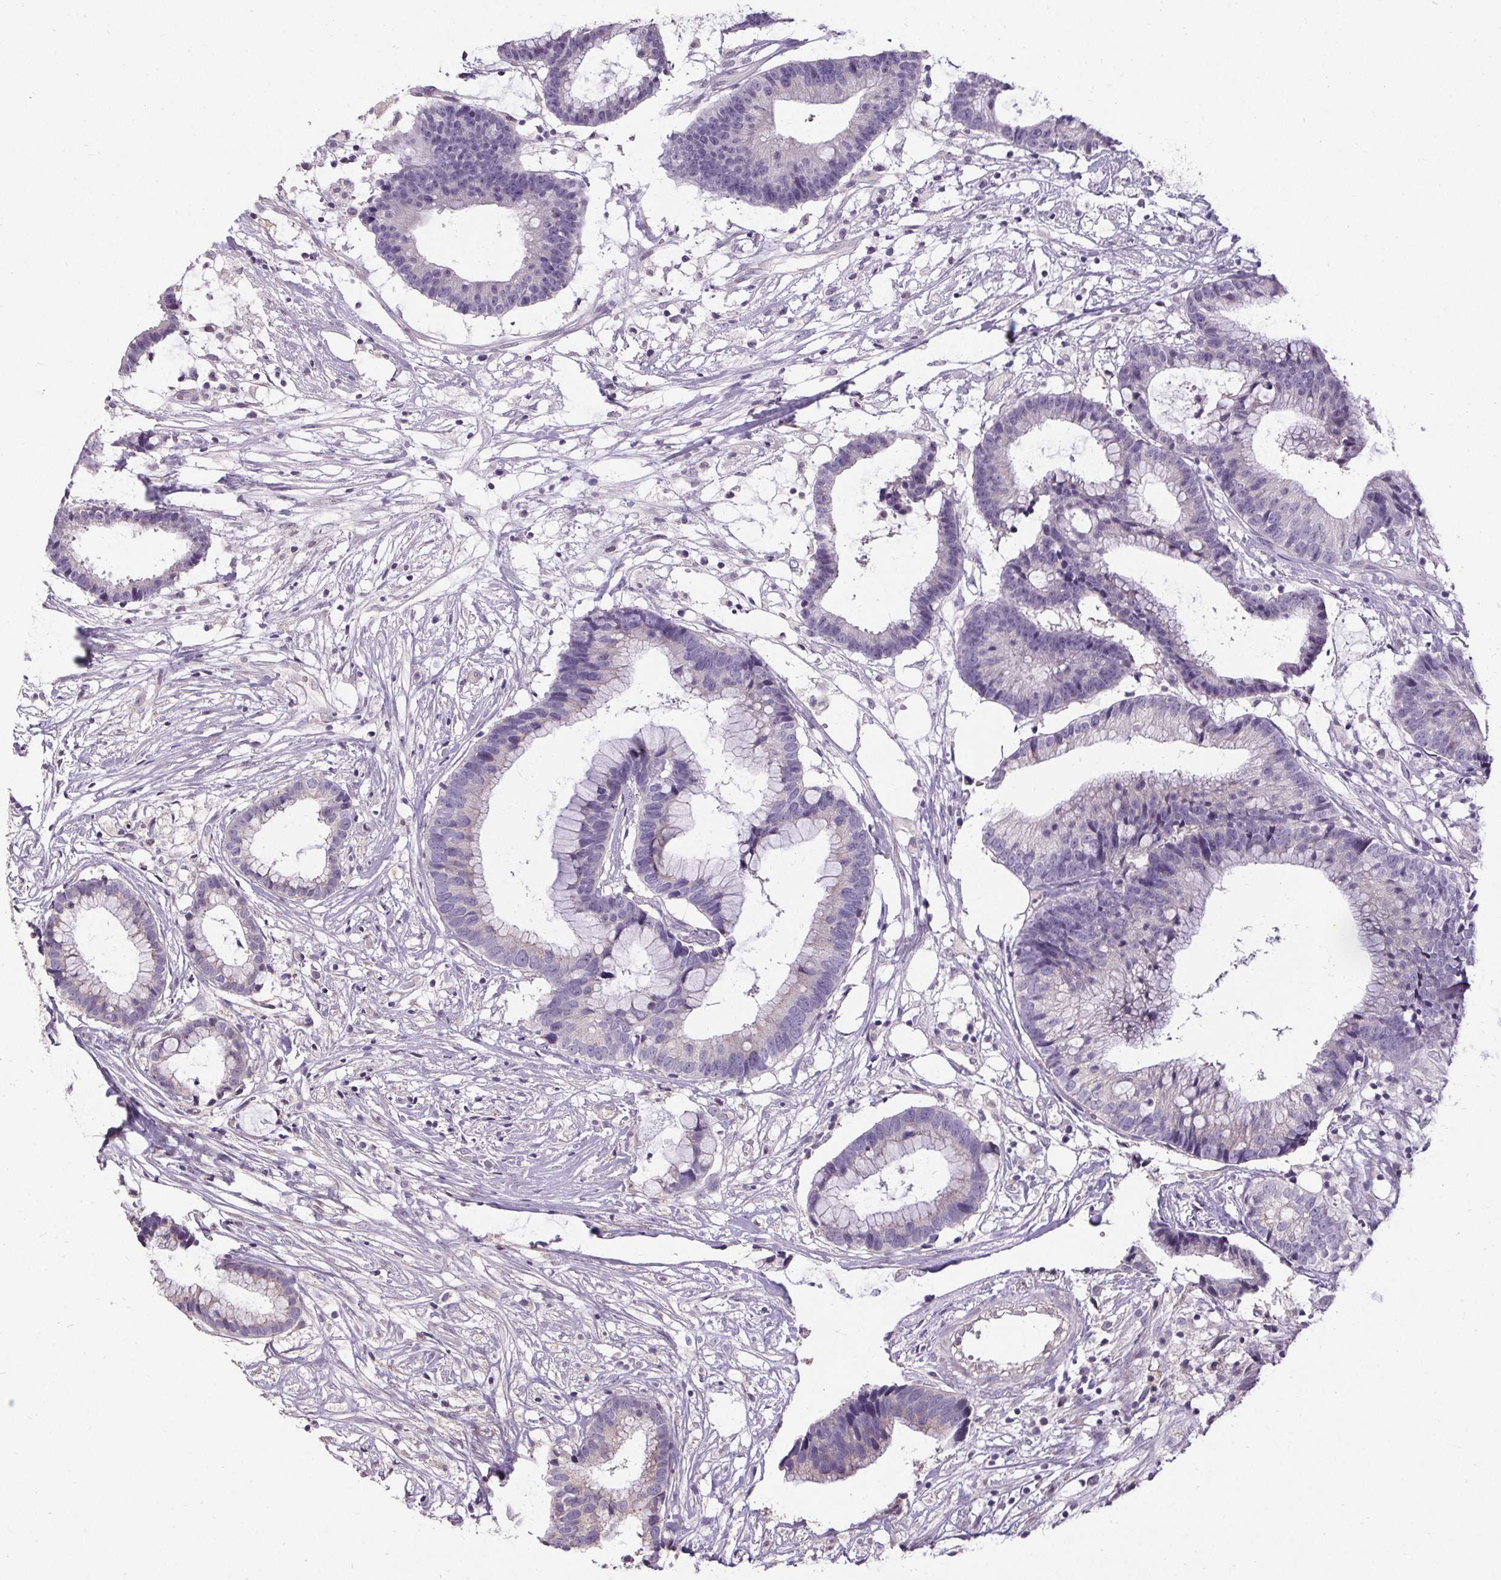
{"staining": {"intensity": "negative", "quantity": "none", "location": "none"}, "tissue": "colorectal cancer", "cell_type": "Tumor cells", "image_type": "cancer", "snomed": [{"axis": "morphology", "description": "Adenocarcinoma, NOS"}, {"axis": "topography", "description": "Colon"}], "caption": "Colorectal cancer (adenocarcinoma) was stained to show a protein in brown. There is no significant staining in tumor cells. (Brightfield microscopy of DAB (3,3'-diaminobenzidine) IHC at high magnification).", "gene": "HSD17B3", "patient": {"sex": "female", "age": 78}}